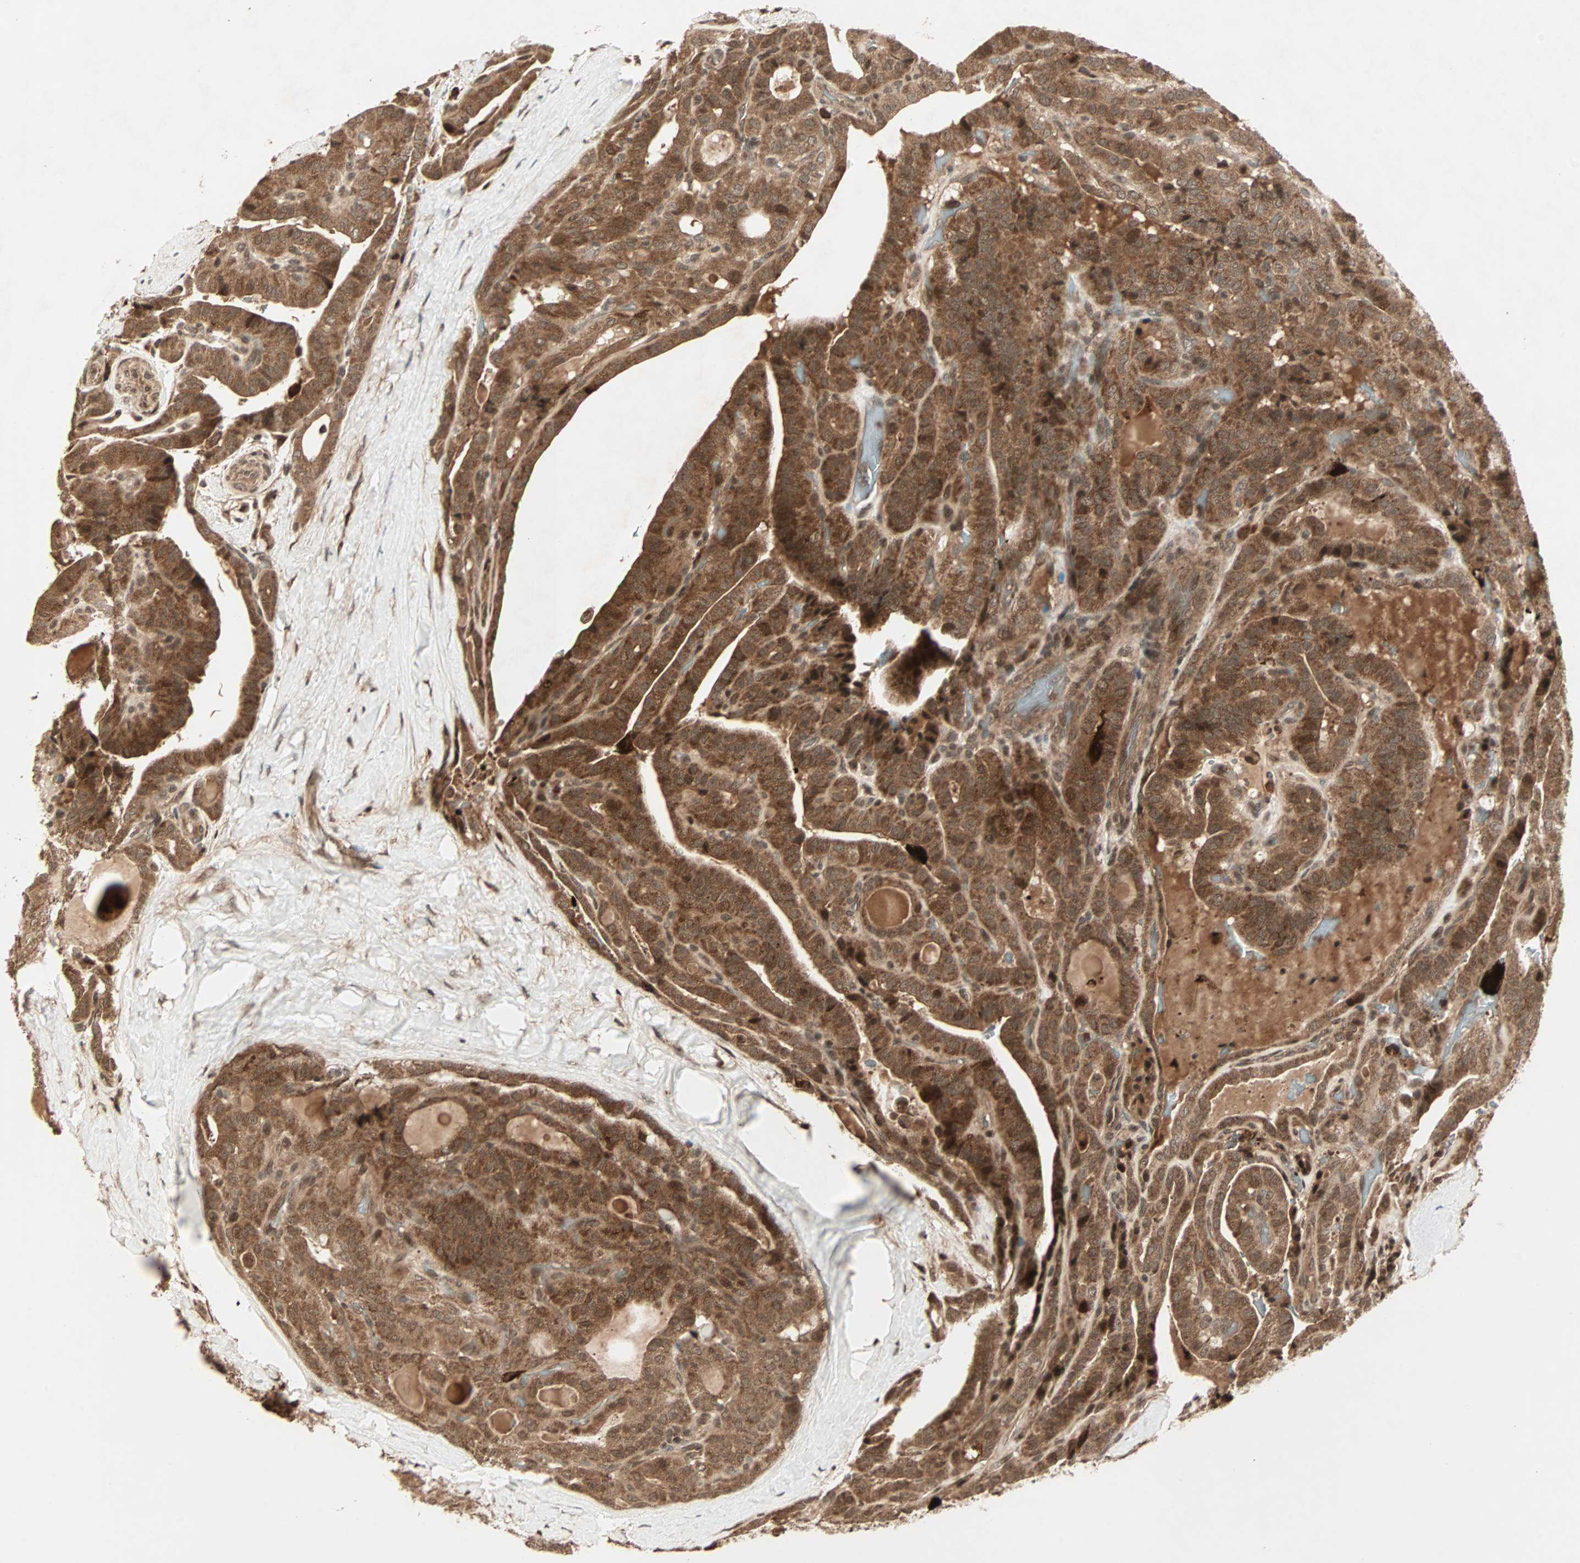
{"staining": {"intensity": "strong", "quantity": ">75%", "location": "cytoplasmic/membranous"}, "tissue": "thyroid cancer", "cell_type": "Tumor cells", "image_type": "cancer", "snomed": [{"axis": "morphology", "description": "Papillary adenocarcinoma, NOS"}, {"axis": "topography", "description": "Thyroid gland"}], "caption": "An image of human papillary adenocarcinoma (thyroid) stained for a protein demonstrates strong cytoplasmic/membranous brown staining in tumor cells.", "gene": "RFFL", "patient": {"sex": "male", "age": 77}}